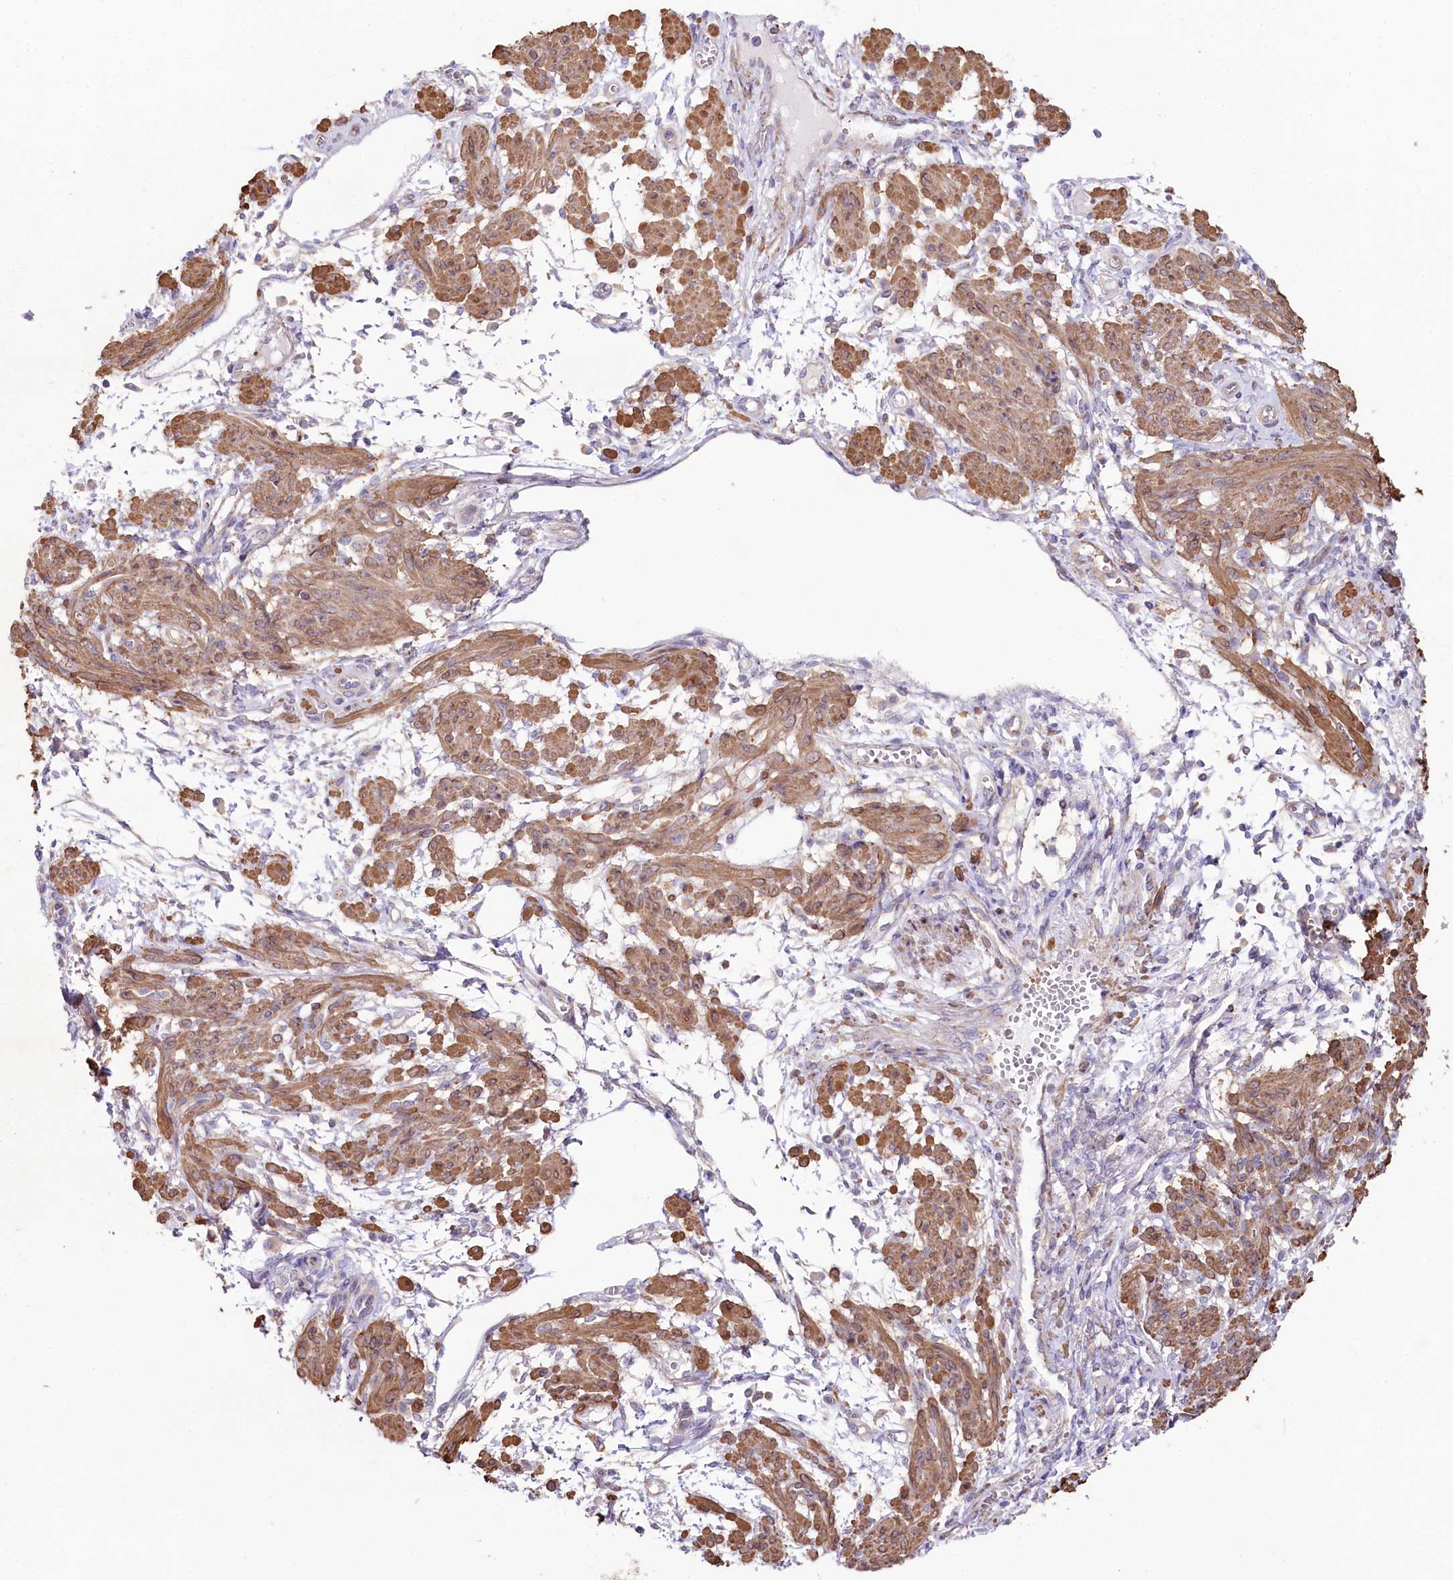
{"staining": {"intensity": "moderate", "quantity": ">75%", "location": "cytoplasmic/membranous"}, "tissue": "smooth muscle", "cell_type": "Smooth muscle cells", "image_type": "normal", "snomed": [{"axis": "morphology", "description": "Normal tissue, NOS"}, {"axis": "topography", "description": "Smooth muscle"}], "caption": "This histopathology image demonstrates immunohistochemistry (IHC) staining of benign smooth muscle, with medium moderate cytoplasmic/membranous positivity in approximately >75% of smooth muscle cells.", "gene": "STX6", "patient": {"sex": "female", "age": 39}}